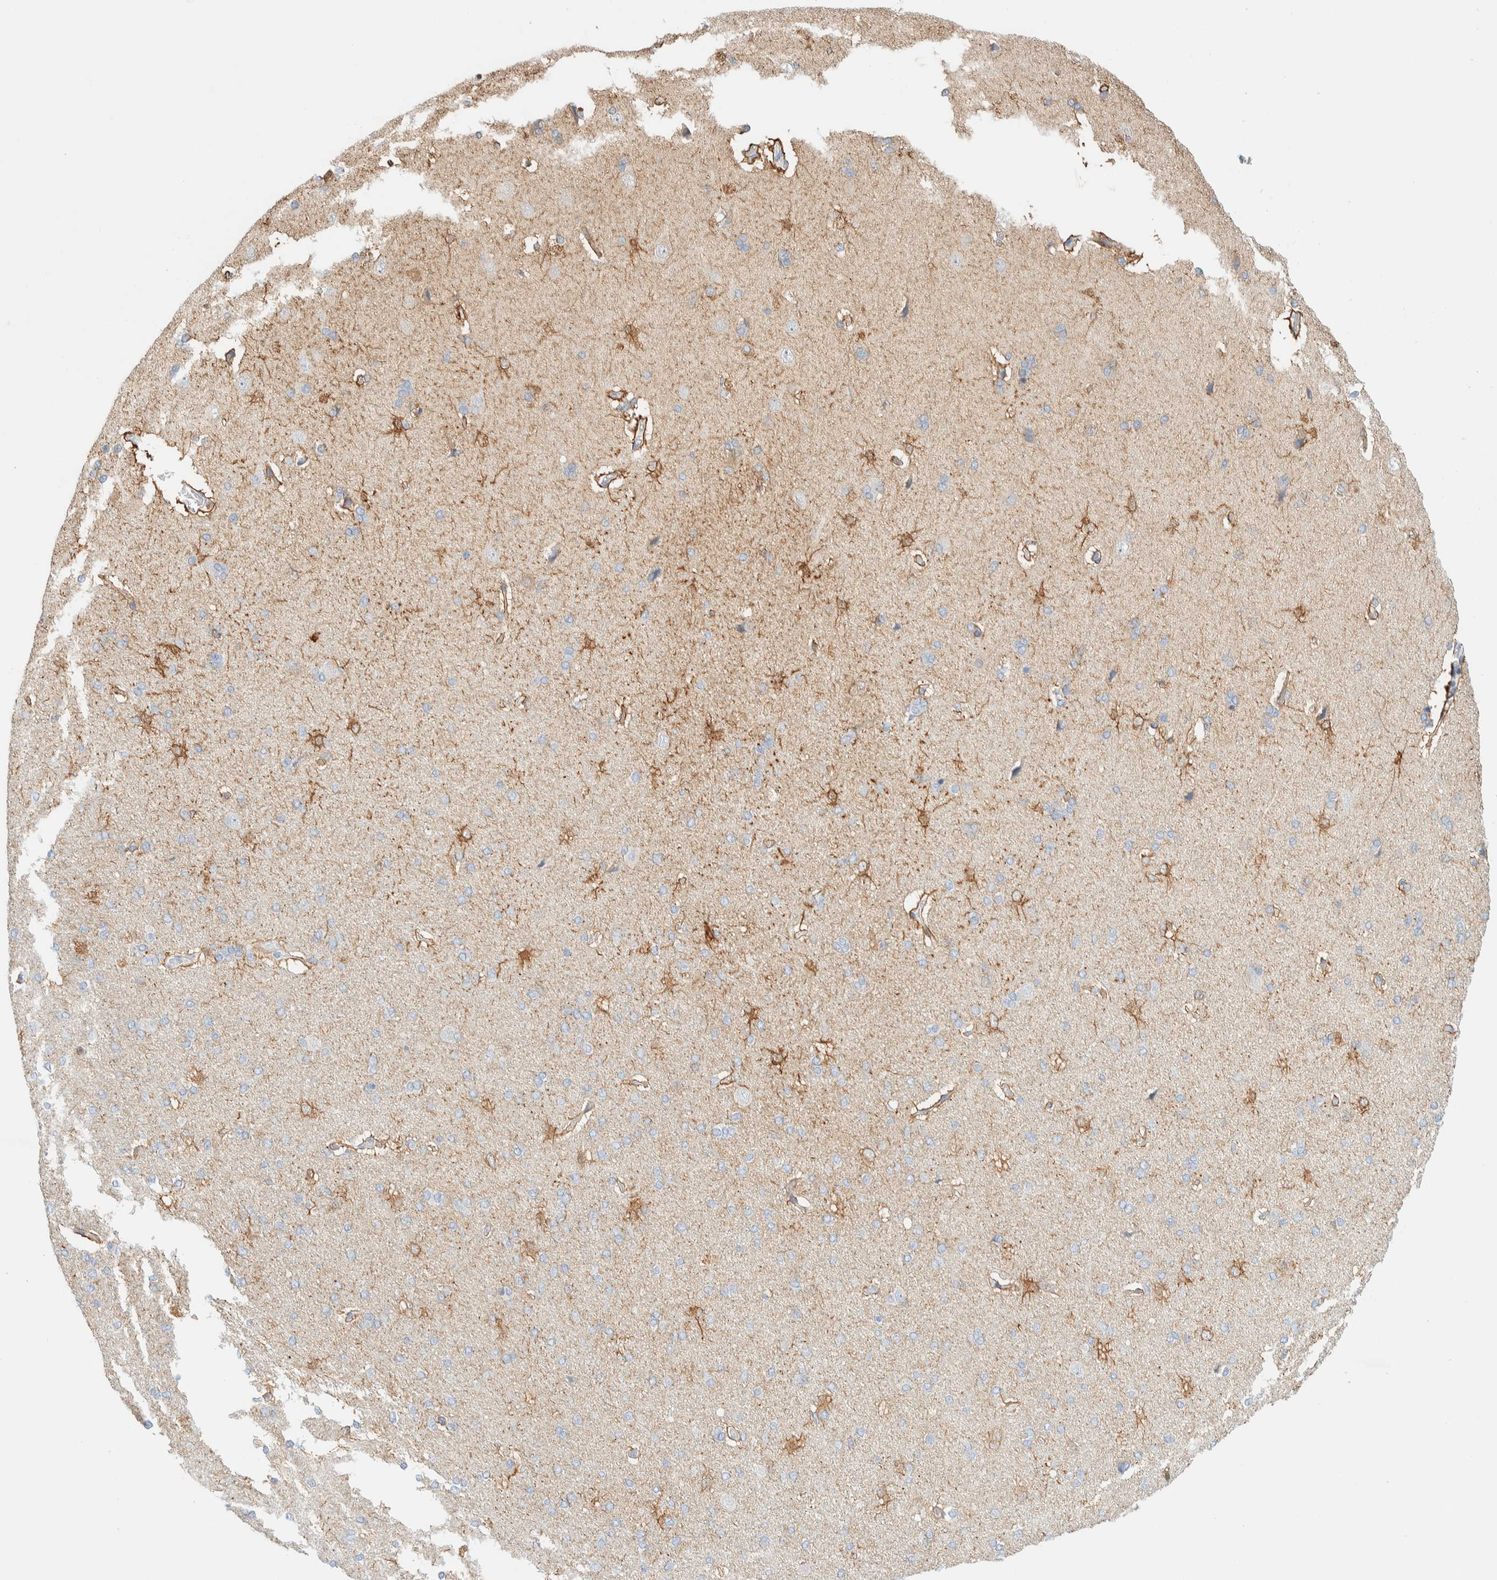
{"staining": {"intensity": "negative", "quantity": "none", "location": "none"}, "tissue": "cerebral cortex", "cell_type": "Endothelial cells", "image_type": "normal", "snomed": [{"axis": "morphology", "description": "Normal tissue, NOS"}, {"axis": "topography", "description": "Cerebral cortex"}], "caption": "There is no significant staining in endothelial cells of cerebral cortex. (DAB immunohistochemistry (IHC), high magnification).", "gene": "AFMID", "patient": {"sex": "male", "age": 62}}